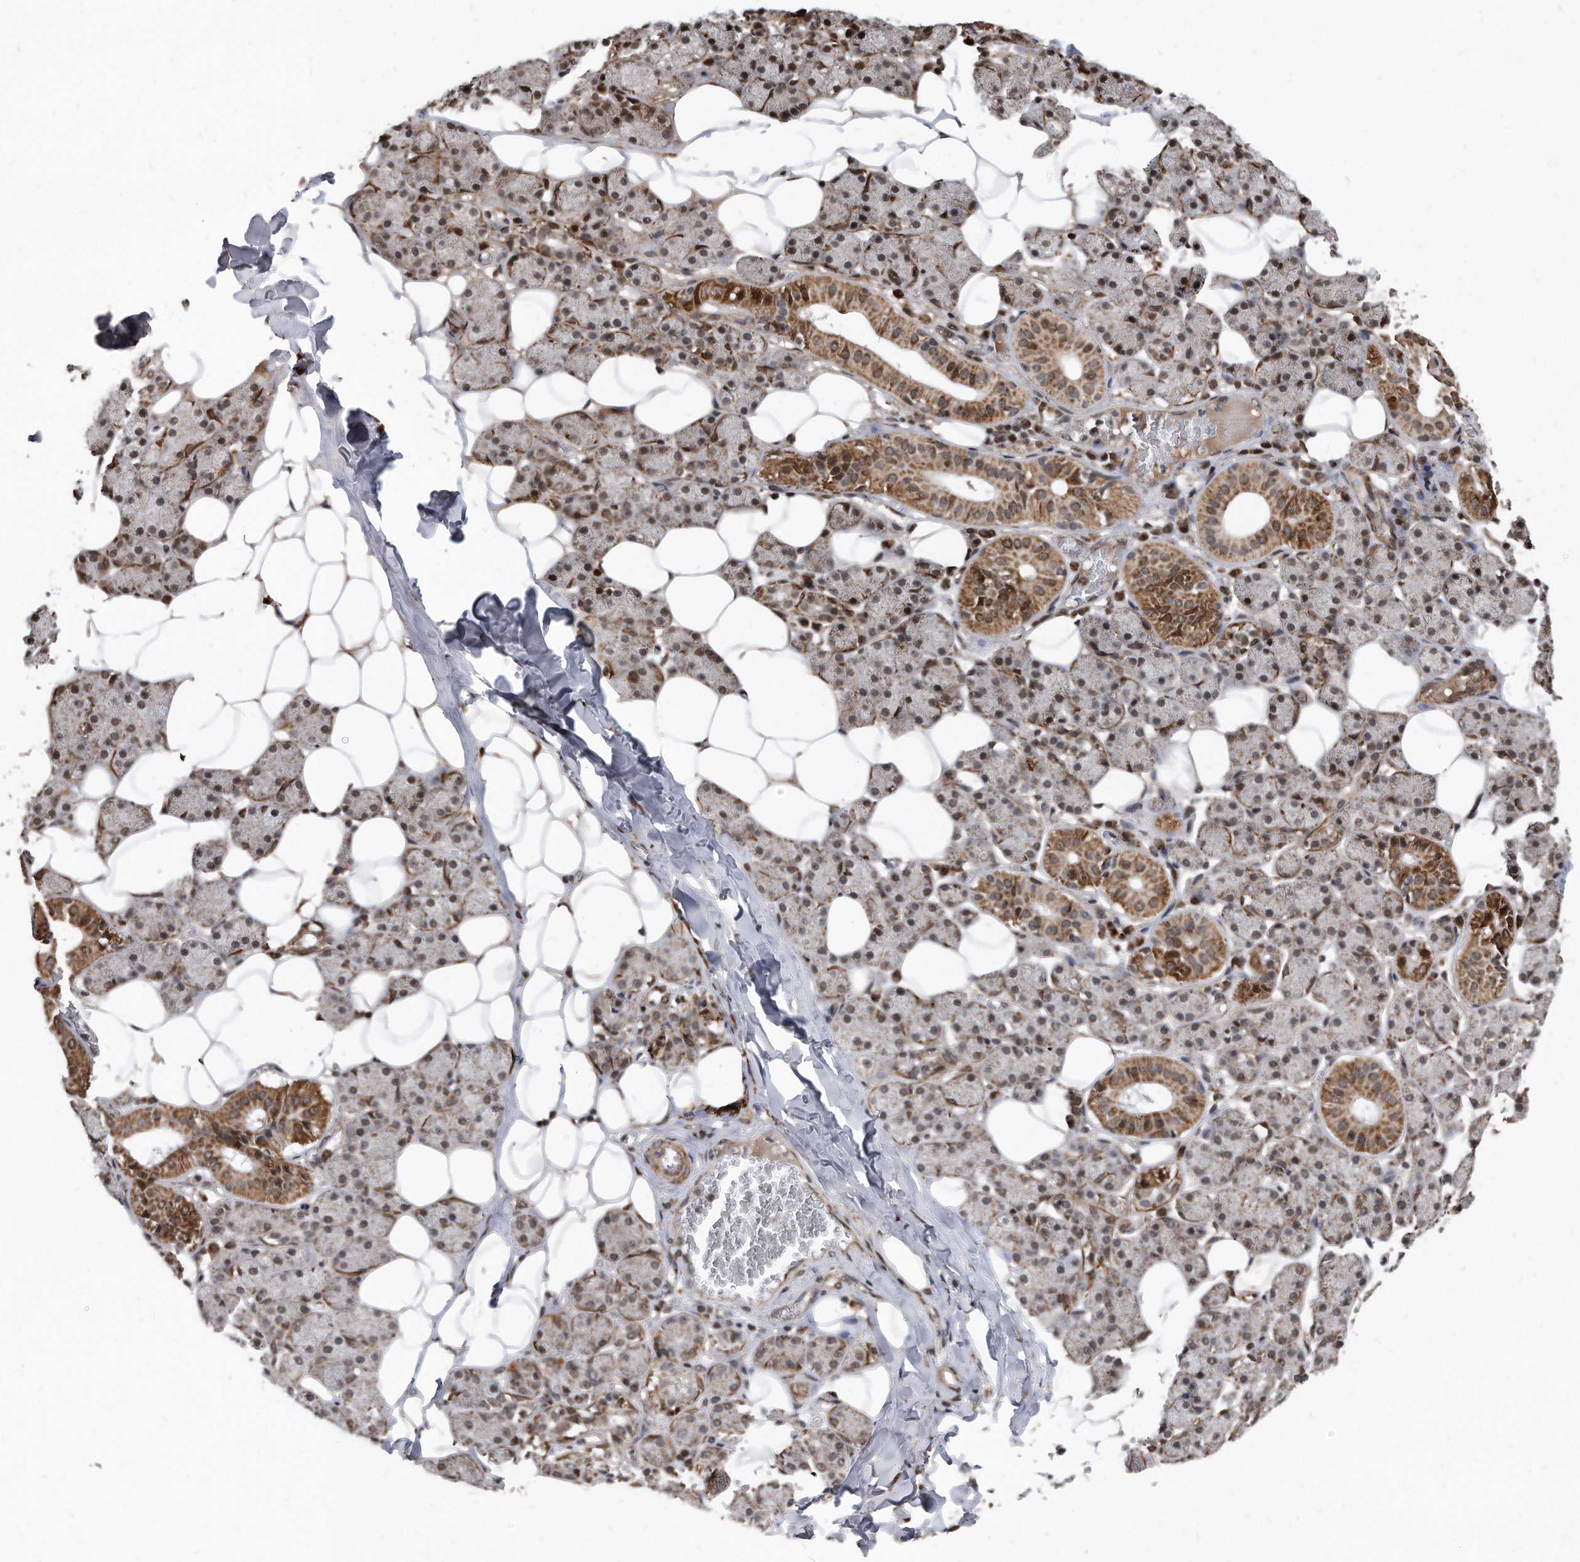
{"staining": {"intensity": "strong", "quantity": "25%-75%", "location": "cytoplasmic/membranous"}, "tissue": "salivary gland", "cell_type": "Glandular cells", "image_type": "normal", "snomed": [{"axis": "morphology", "description": "Normal tissue, NOS"}, {"axis": "topography", "description": "Salivary gland"}], "caption": "Immunohistochemical staining of normal human salivary gland reveals high levels of strong cytoplasmic/membranous expression in approximately 25%-75% of glandular cells.", "gene": "DUSP22", "patient": {"sex": "female", "age": 33}}